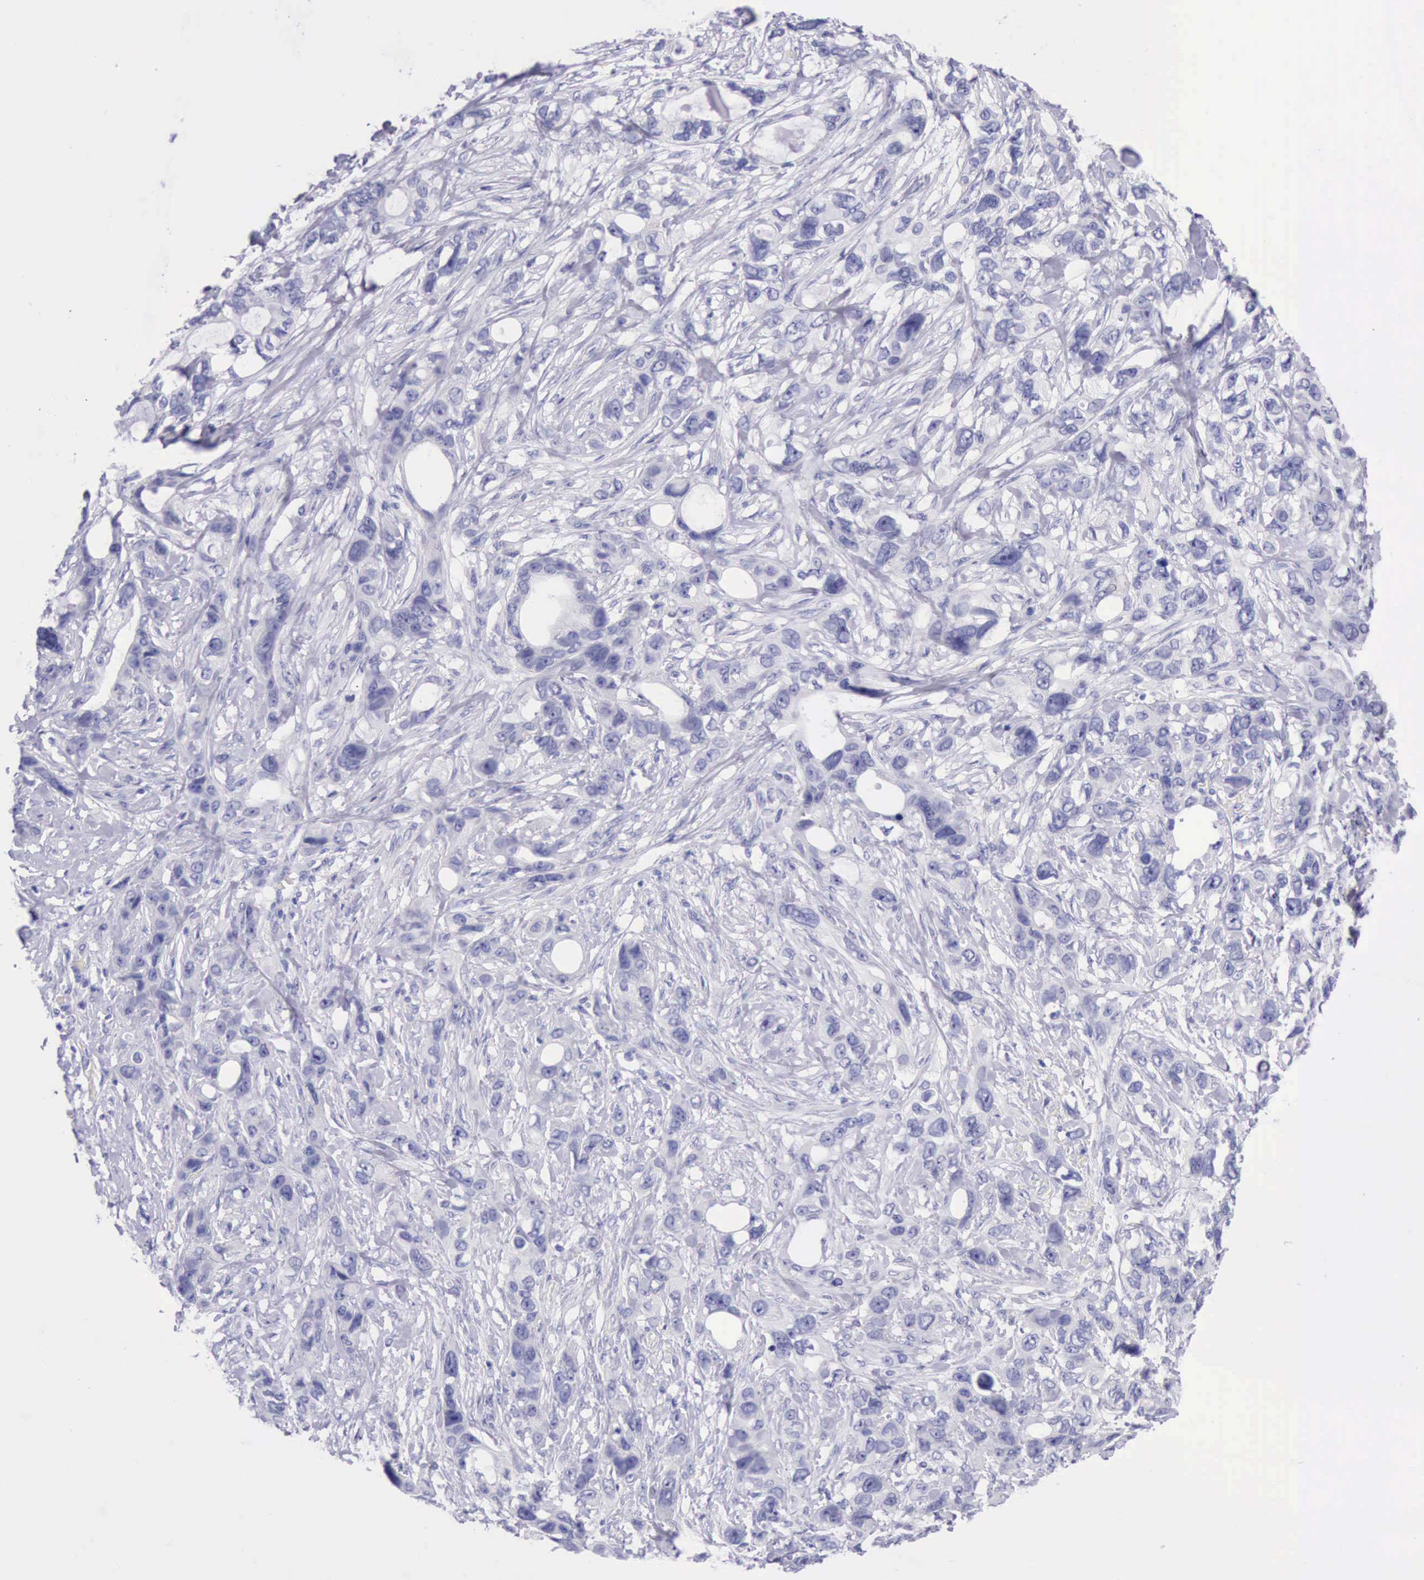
{"staining": {"intensity": "negative", "quantity": "none", "location": "none"}, "tissue": "stomach cancer", "cell_type": "Tumor cells", "image_type": "cancer", "snomed": [{"axis": "morphology", "description": "Adenocarcinoma, NOS"}, {"axis": "topography", "description": "Stomach, upper"}], "caption": "This is a micrograph of immunohistochemistry (IHC) staining of stomach cancer (adenocarcinoma), which shows no staining in tumor cells.", "gene": "LRFN5", "patient": {"sex": "male", "age": 47}}